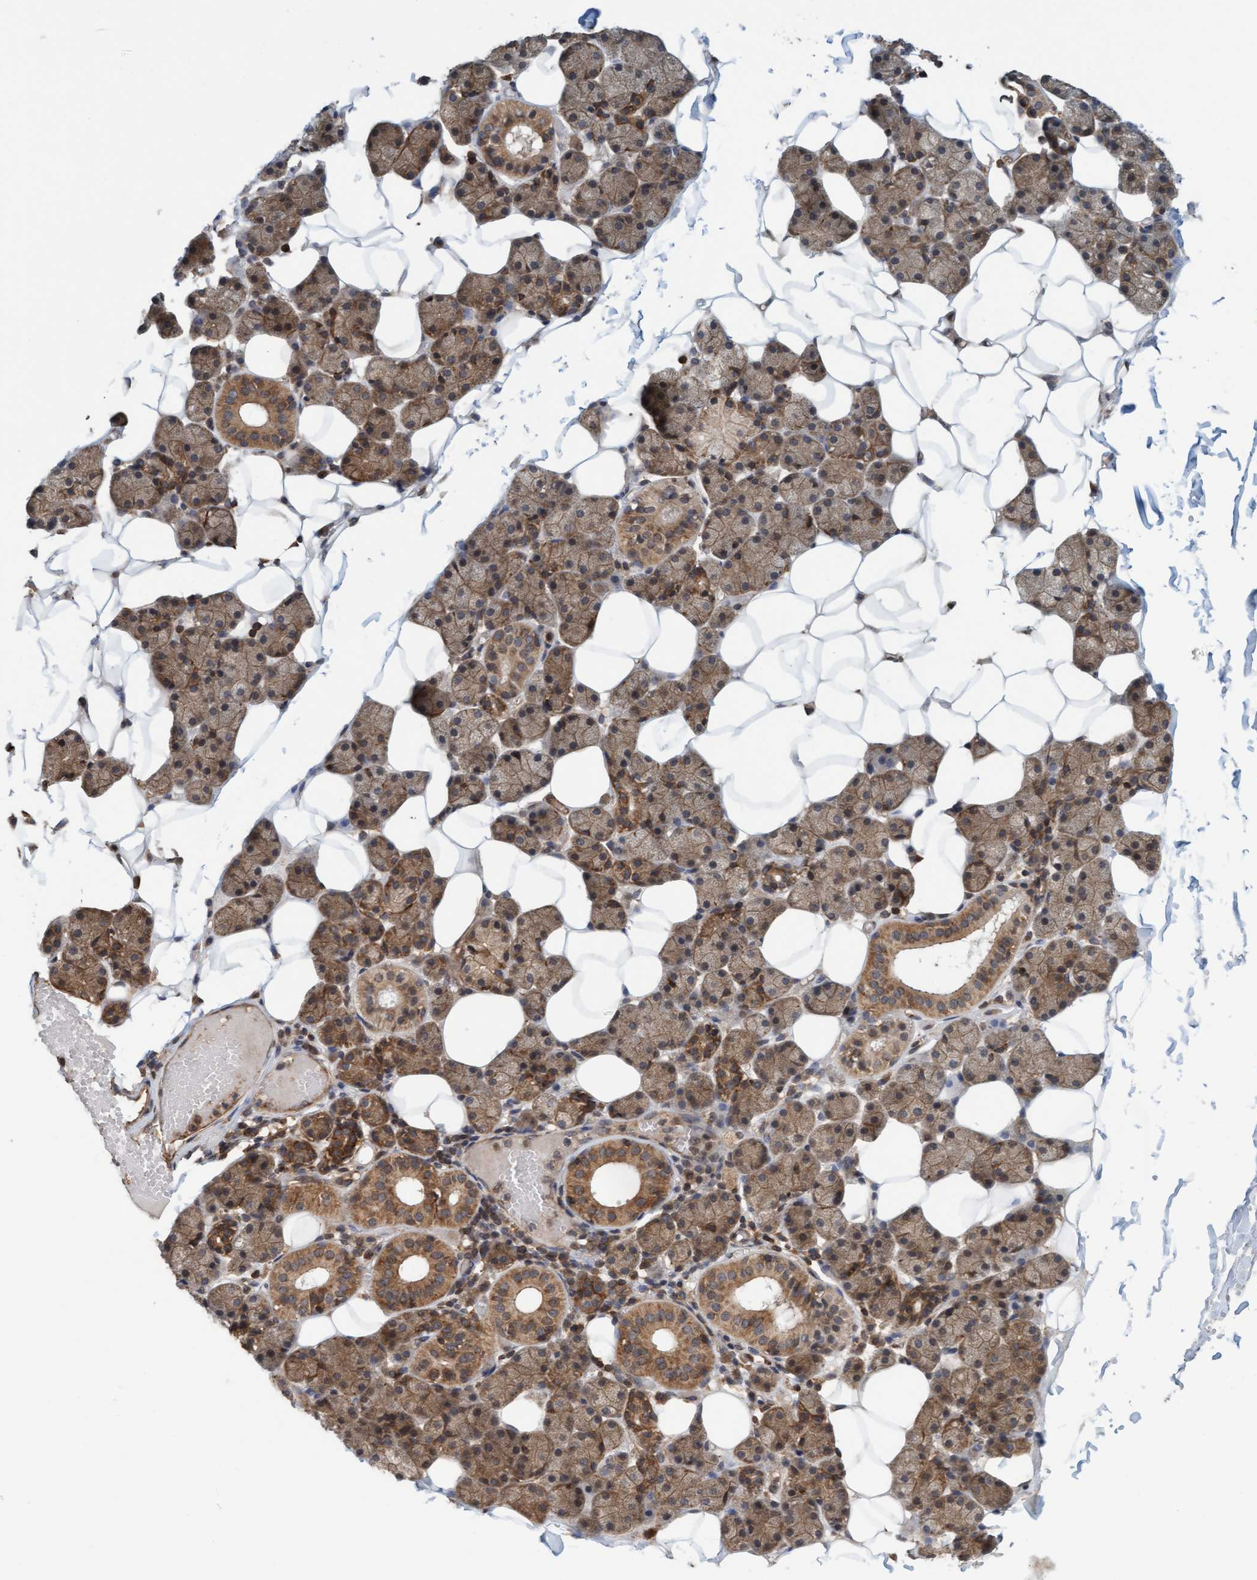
{"staining": {"intensity": "moderate", "quantity": ">75%", "location": "cytoplasmic/membranous"}, "tissue": "salivary gland", "cell_type": "Glandular cells", "image_type": "normal", "snomed": [{"axis": "morphology", "description": "Normal tissue, NOS"}, {"axis": "topography", "description": "Salivary gland"}], "caption": "This image displays immunohistochemistry (IHC) staining of normal human salivary gland, with medium moderate cytoplasmic/membranous positivity in about >75% of glandular cells.", "gene": "FXR2", "patient": {"sex": "female", "age": 33}}